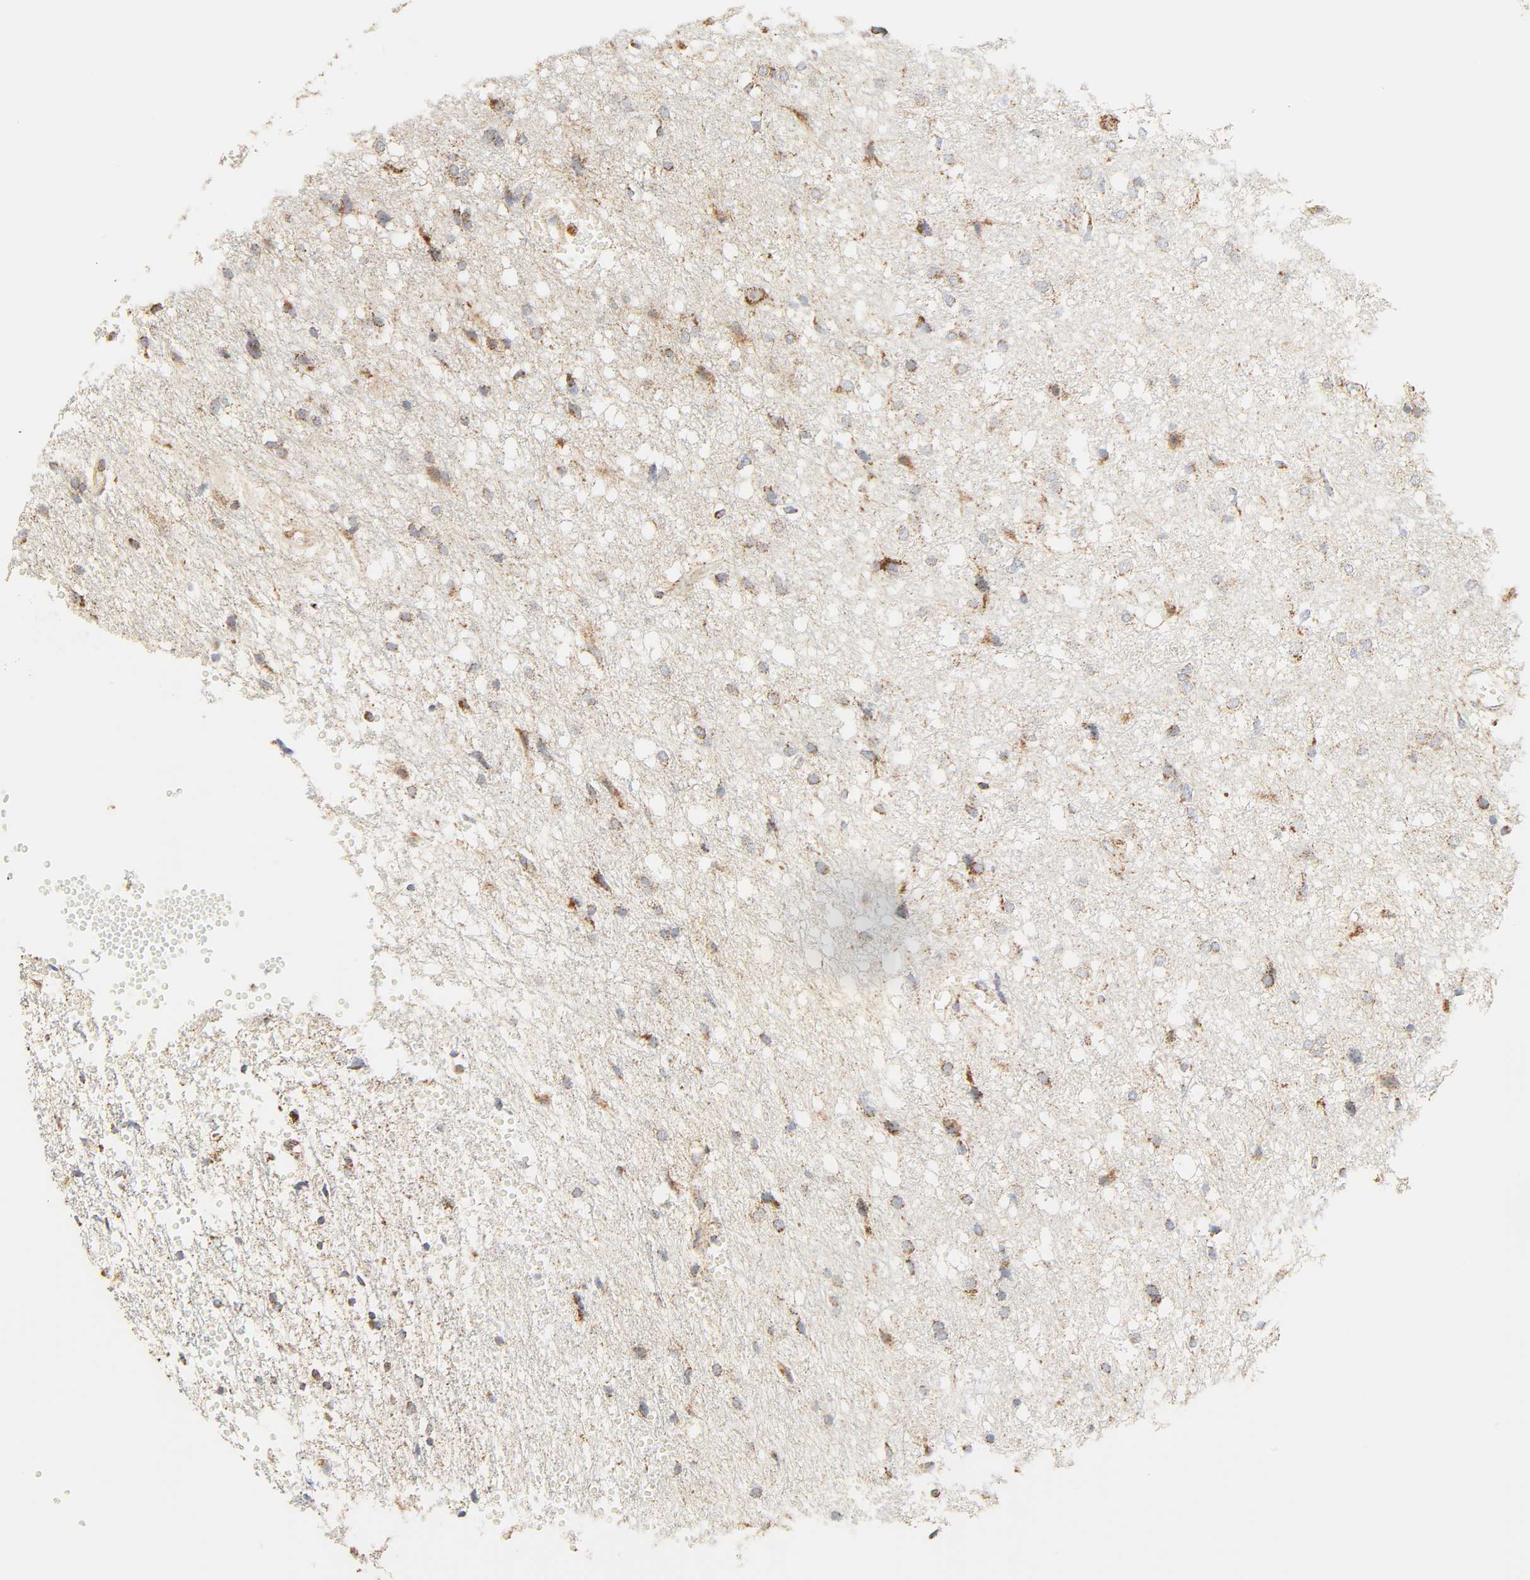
{"staining": {"intensity": "moderate", "quantity": ">75%", "location": "cytoplasmic/membranous"}, "tissue": "glioma", "cell_type": "Tumor cells", "image_type": "cancer", "snomed": [{"axis": "morphology", "description": "Glioma, malignant, High grade"}, {"axis": "topography", "description": "Brain"}], "caption": "A brown stain labels moderate cytoplasmic/membranous positivity of a protein in malignant high-grade glioma tumor cells. (DAB IHC with brightfield microscopy, high magnification).", "gene": "ZMAT5", "patient": {"sex": "female", "age": 59}}